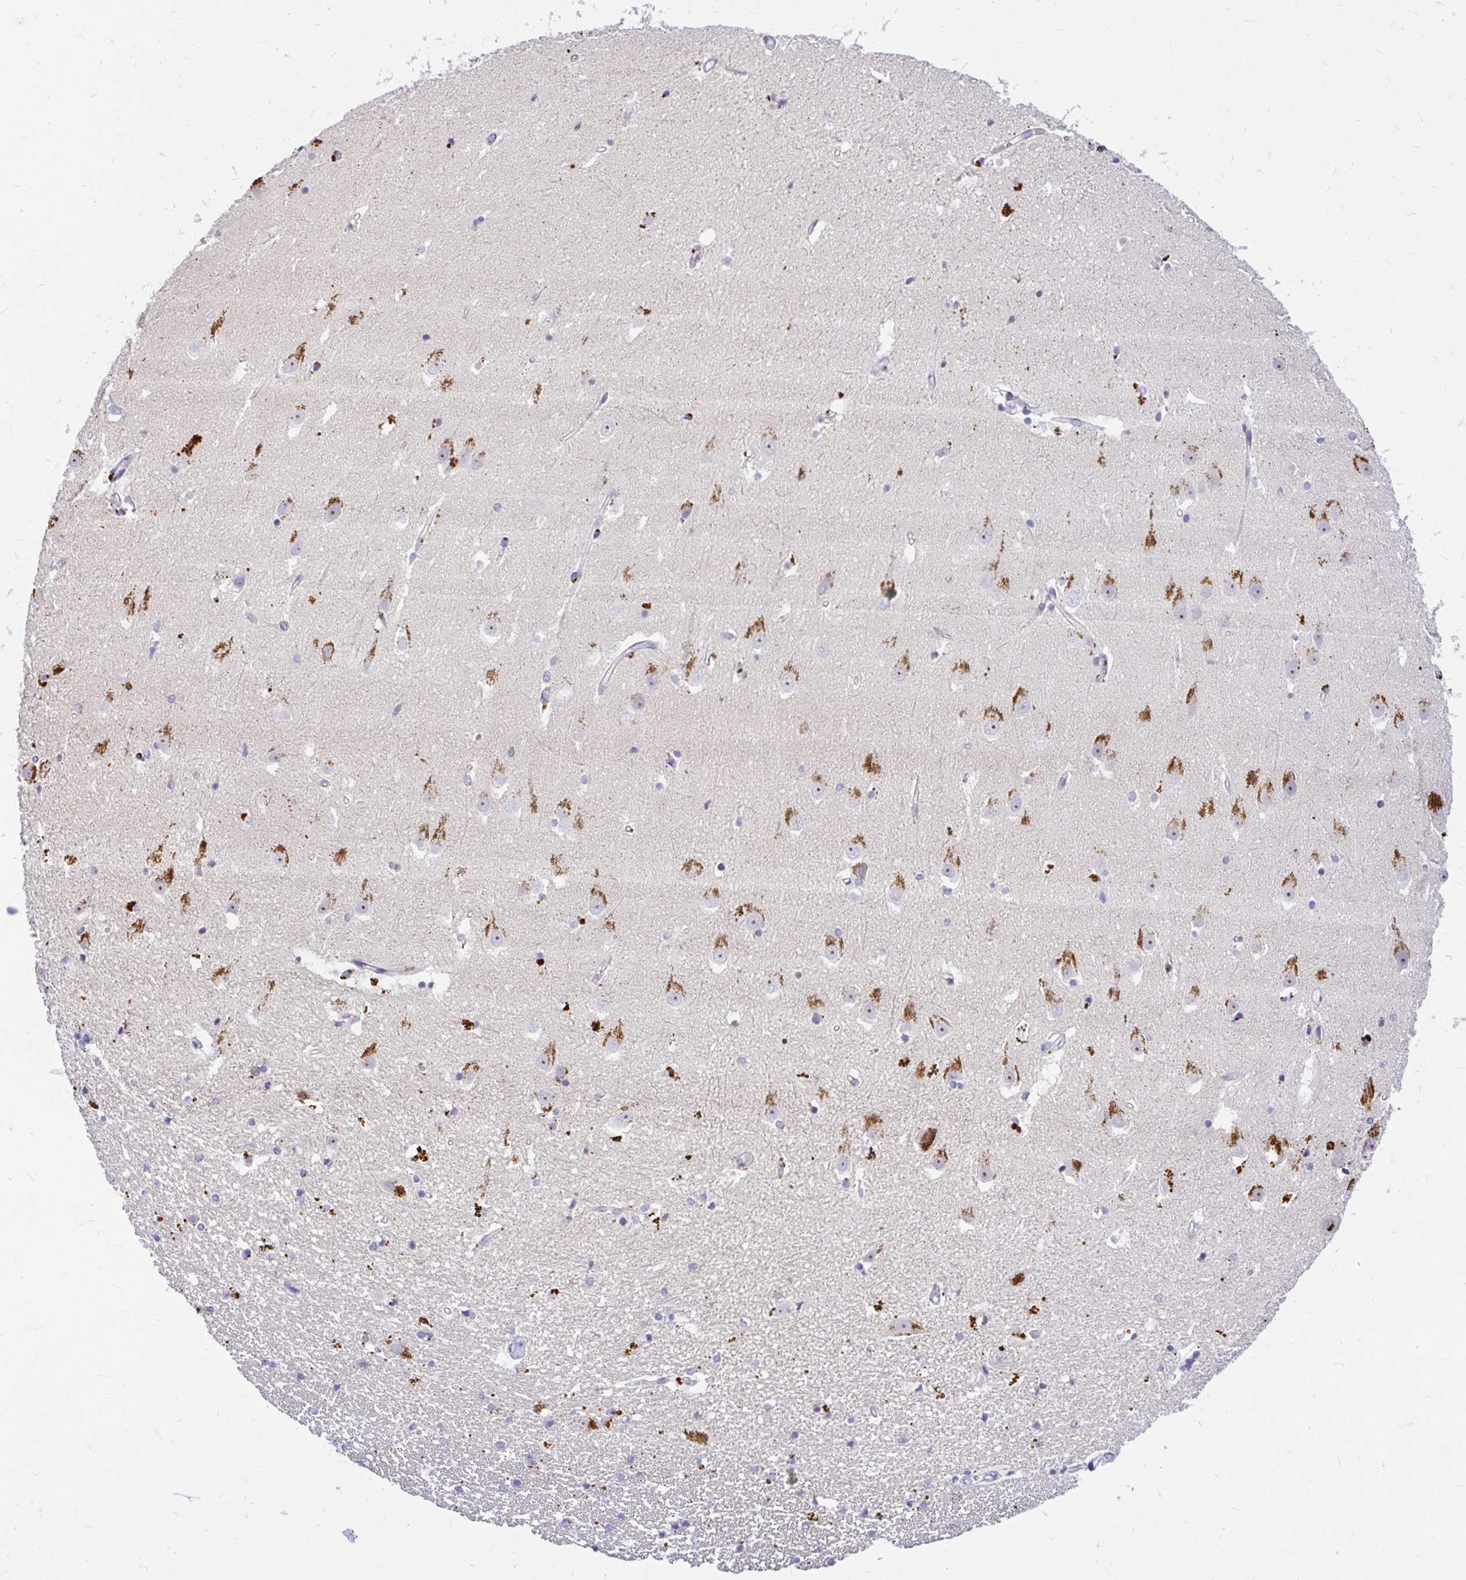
{"staining": {"intensity": "negative", "quantity": "none", "location": "none"}, "tissue": "hippocampus", "cell_type": "Glial cells", "image_type": "normal", "snomed": [{"axis": "morphology", "description": "Normal tissue, NOS"}, {"axis": "topography", "description": "Hippocampus"}], "caption": "Immunohistochemical staining of benign hippocampus demonstrates no significant expression in glial cells.", "gene": "MAP1LC3A", "patient": {"sex": "male", "age": 63}}